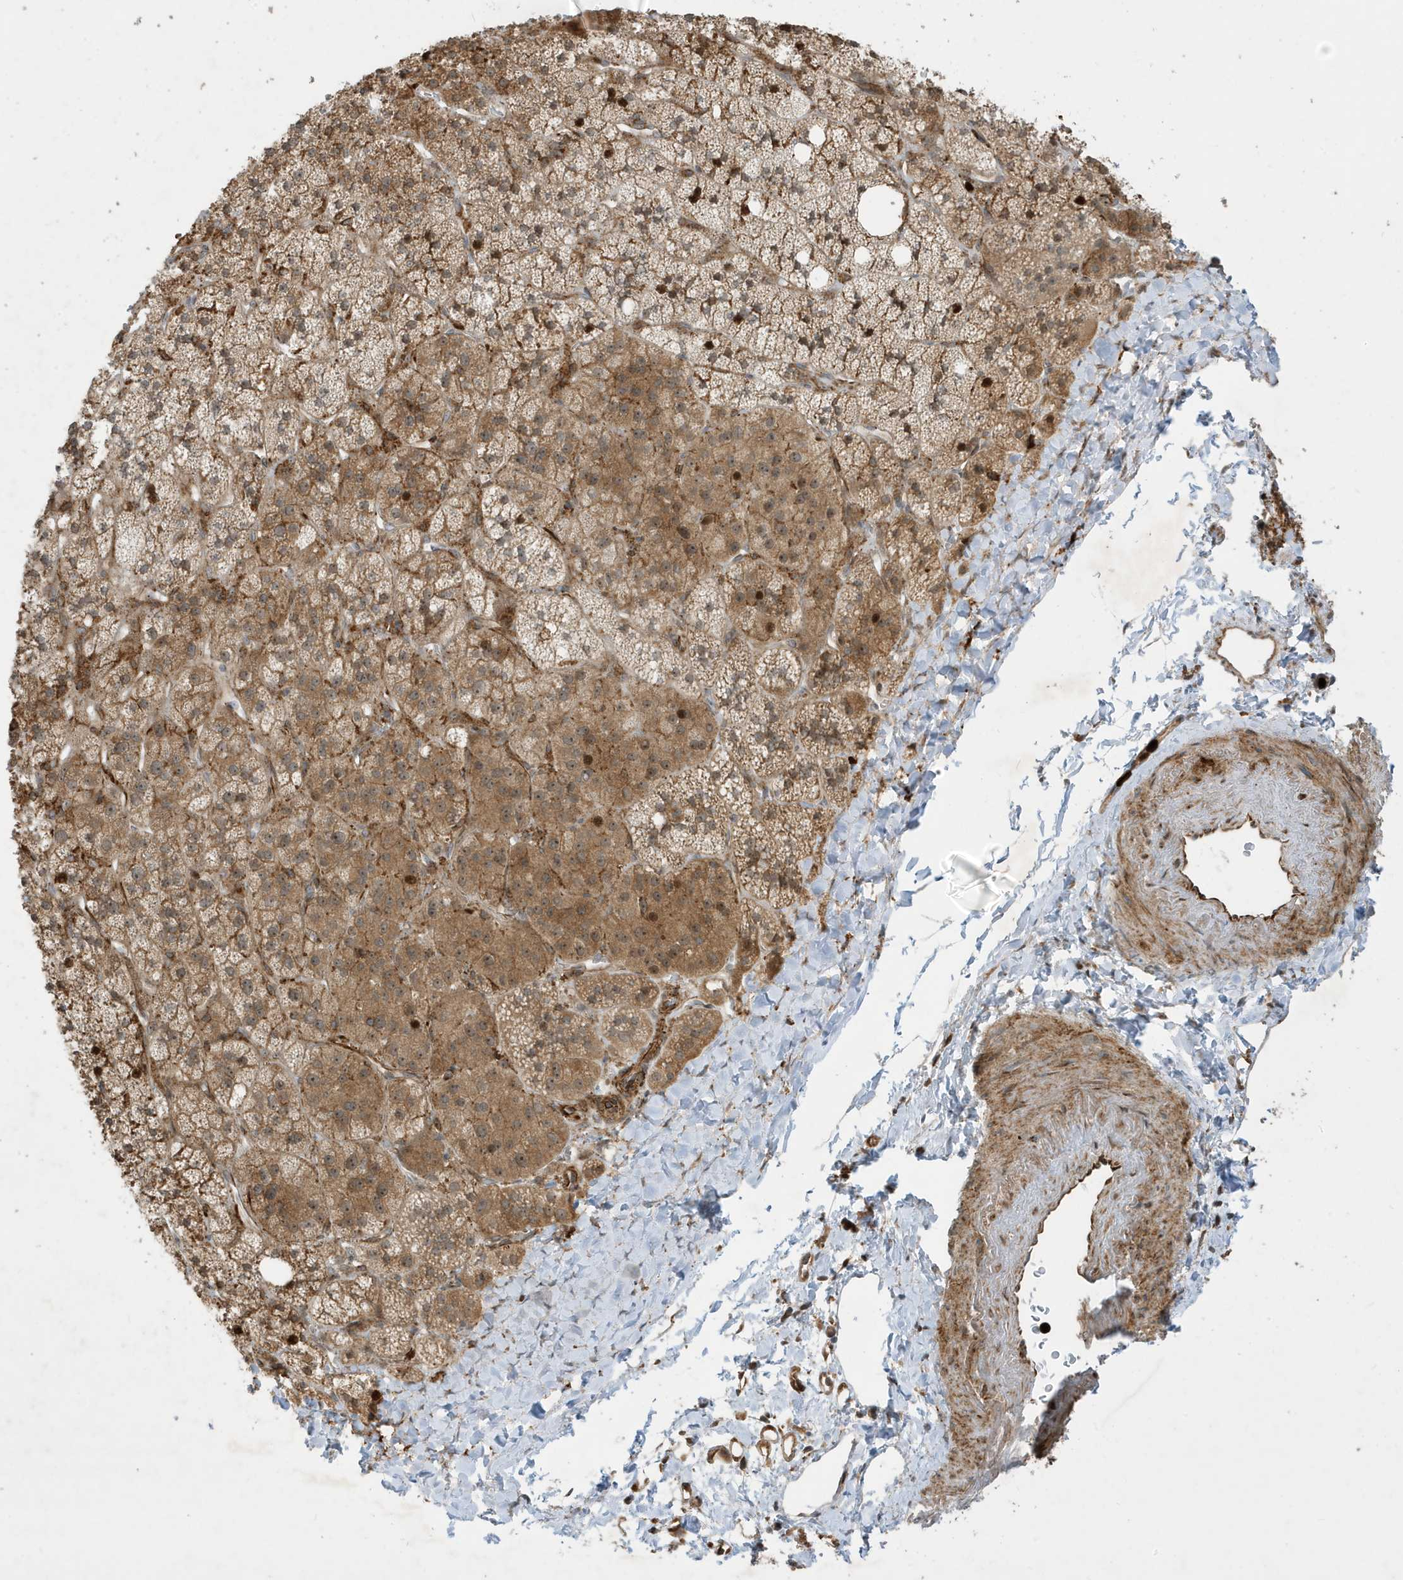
{"staining": {"intensity": "moderate", "quantity": ">75%", "location": "cytoplasmic/membranous"}, "tissue": "adrenal gland", "cell_type": "Glandular cells", "image_type": "normal", "snomed": [{"axis": "morphology", "description": "Normal tissue, NOS"}, {"axis": "topography", "description": "Adrenal gland"}], "caption": "Immunohistochemical staining of benign adrenal gland demonstrates medium levels of moderate cytoplasmic/membranous expression in approximately >75% of glandular cells.", "gene": "IFT57", "patient": {"sex": "male", "age": 61}}